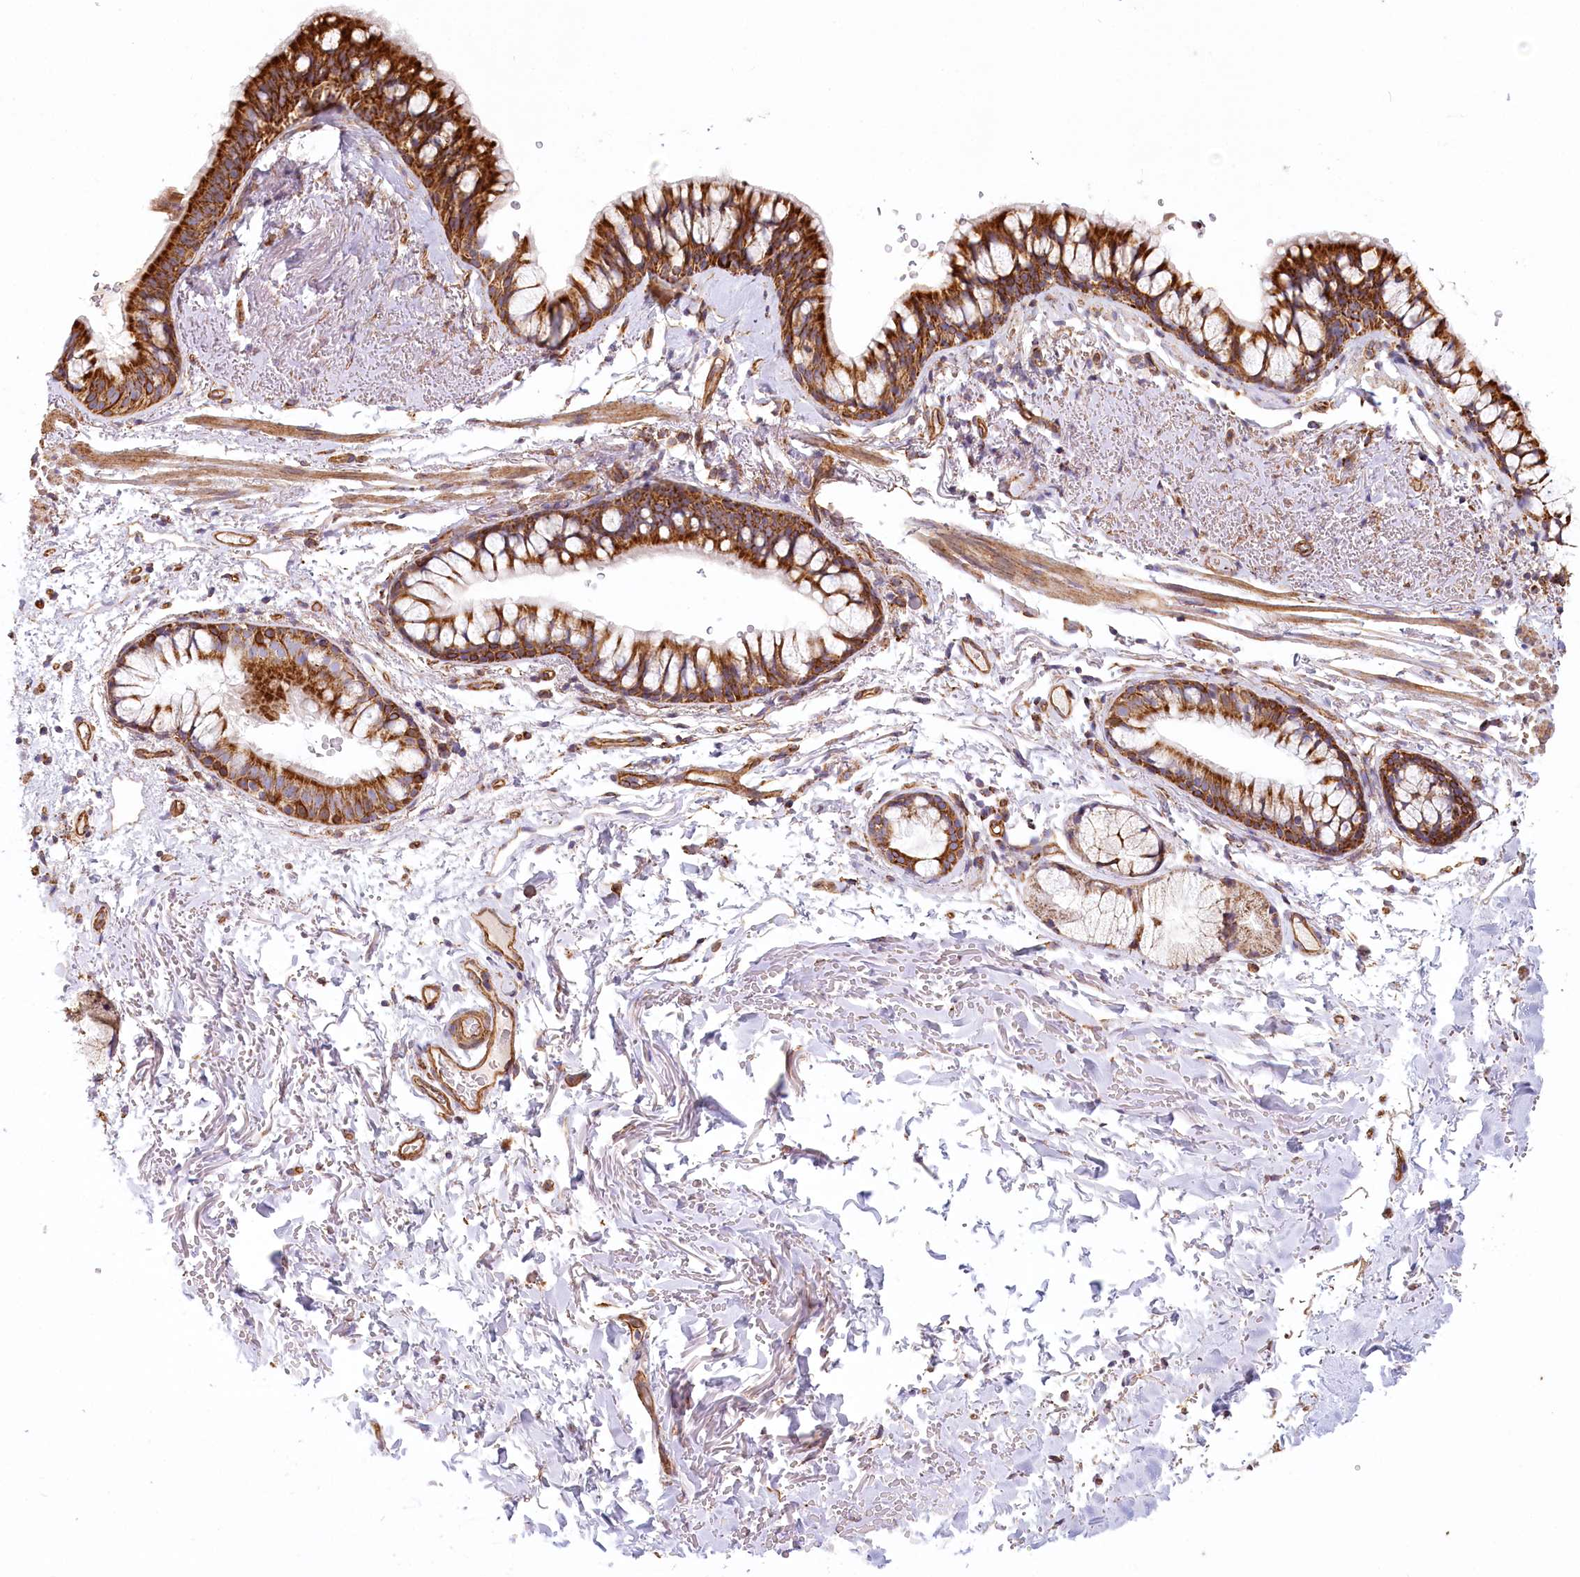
{"staining": {"intensity": "strong", "quantity": ">75%", "location": "cytoplasmic/membranous"}, "tissue": "bronchus", "cell_type": "Respiratory epithelial cells", "image_type": "normal", "snomed": [{"axis": "morphology", "description": "Normal tissue, NOS"}, {"axis": "topography", "description": "Cartilage tissue"}, {"axis": "topography", "description": "Bronchus"}], "caption": "Respiratory epithelial cells show high levels of strong cytoplasmic/membranous expression in approximately >75% of cells in unremarkable bronchus. Immunohistochemistry (ihc) stains the protein in brown and the nuclei are stained blue.", "gene": "UMPS", "patient": {"sex": "female", "age": 73}}